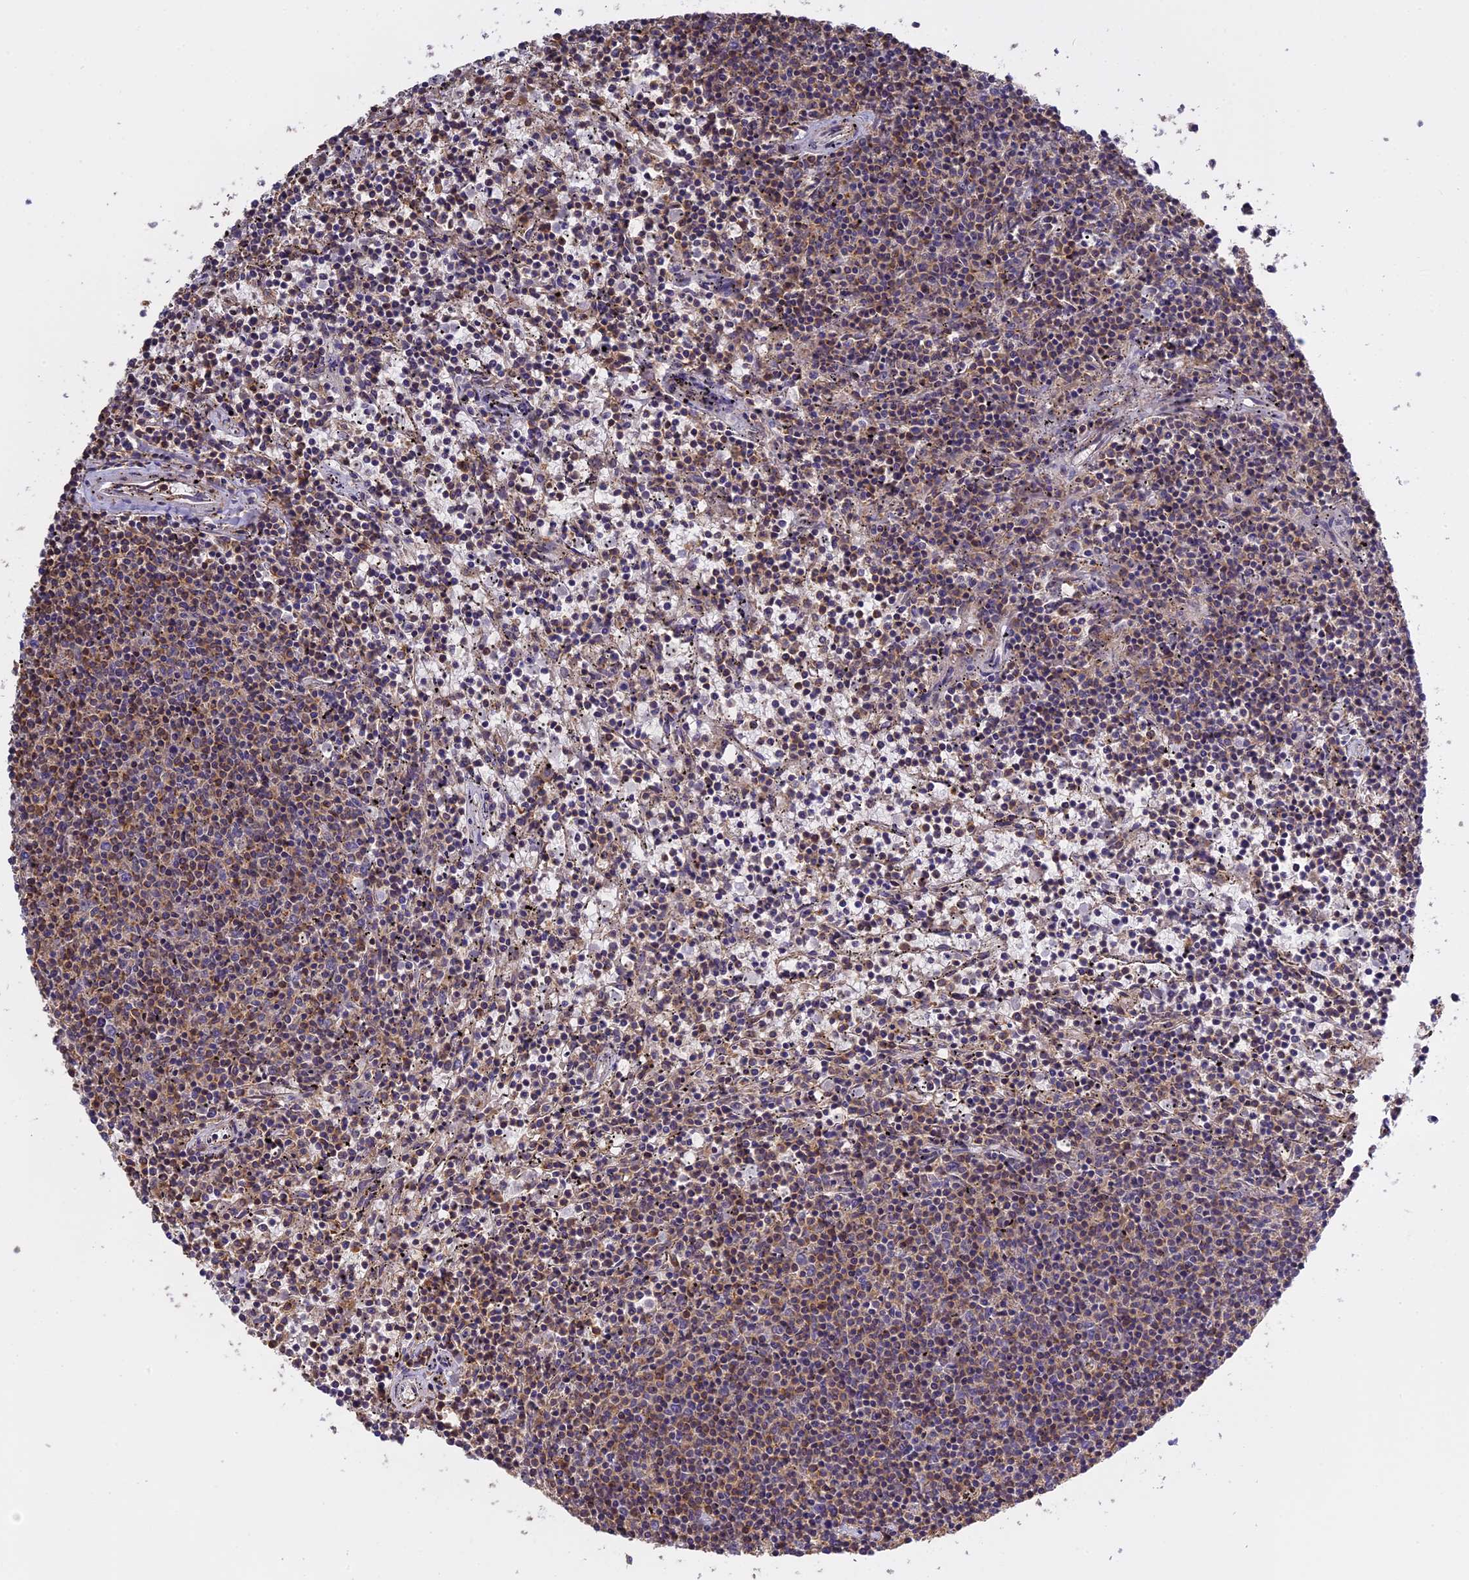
{"staining": {"intensity": "moderate", "quantity": "<25%", "location": "cytoplasmic/membranous"}, "tissue": "lymphoma", "cell_type": "Tumor cells", "image_type": "cancer", "snomed": [{"axis": "morphology", "description": "Malignant lymphoma, non-Hodgkin's type, Low grade"}, {"axis": "topography", "description": "Spleen"}], "caption": "There is low levels of moderate cytoplasmic/membranous positivity in tumor cells of low-grade malignant lymphoma, non-Hodgkin's type, as demonstrated by immunohistochemical staining (brown color).", "gene": "CFAP119", "patient": {"sex": "female", "age": 50}}